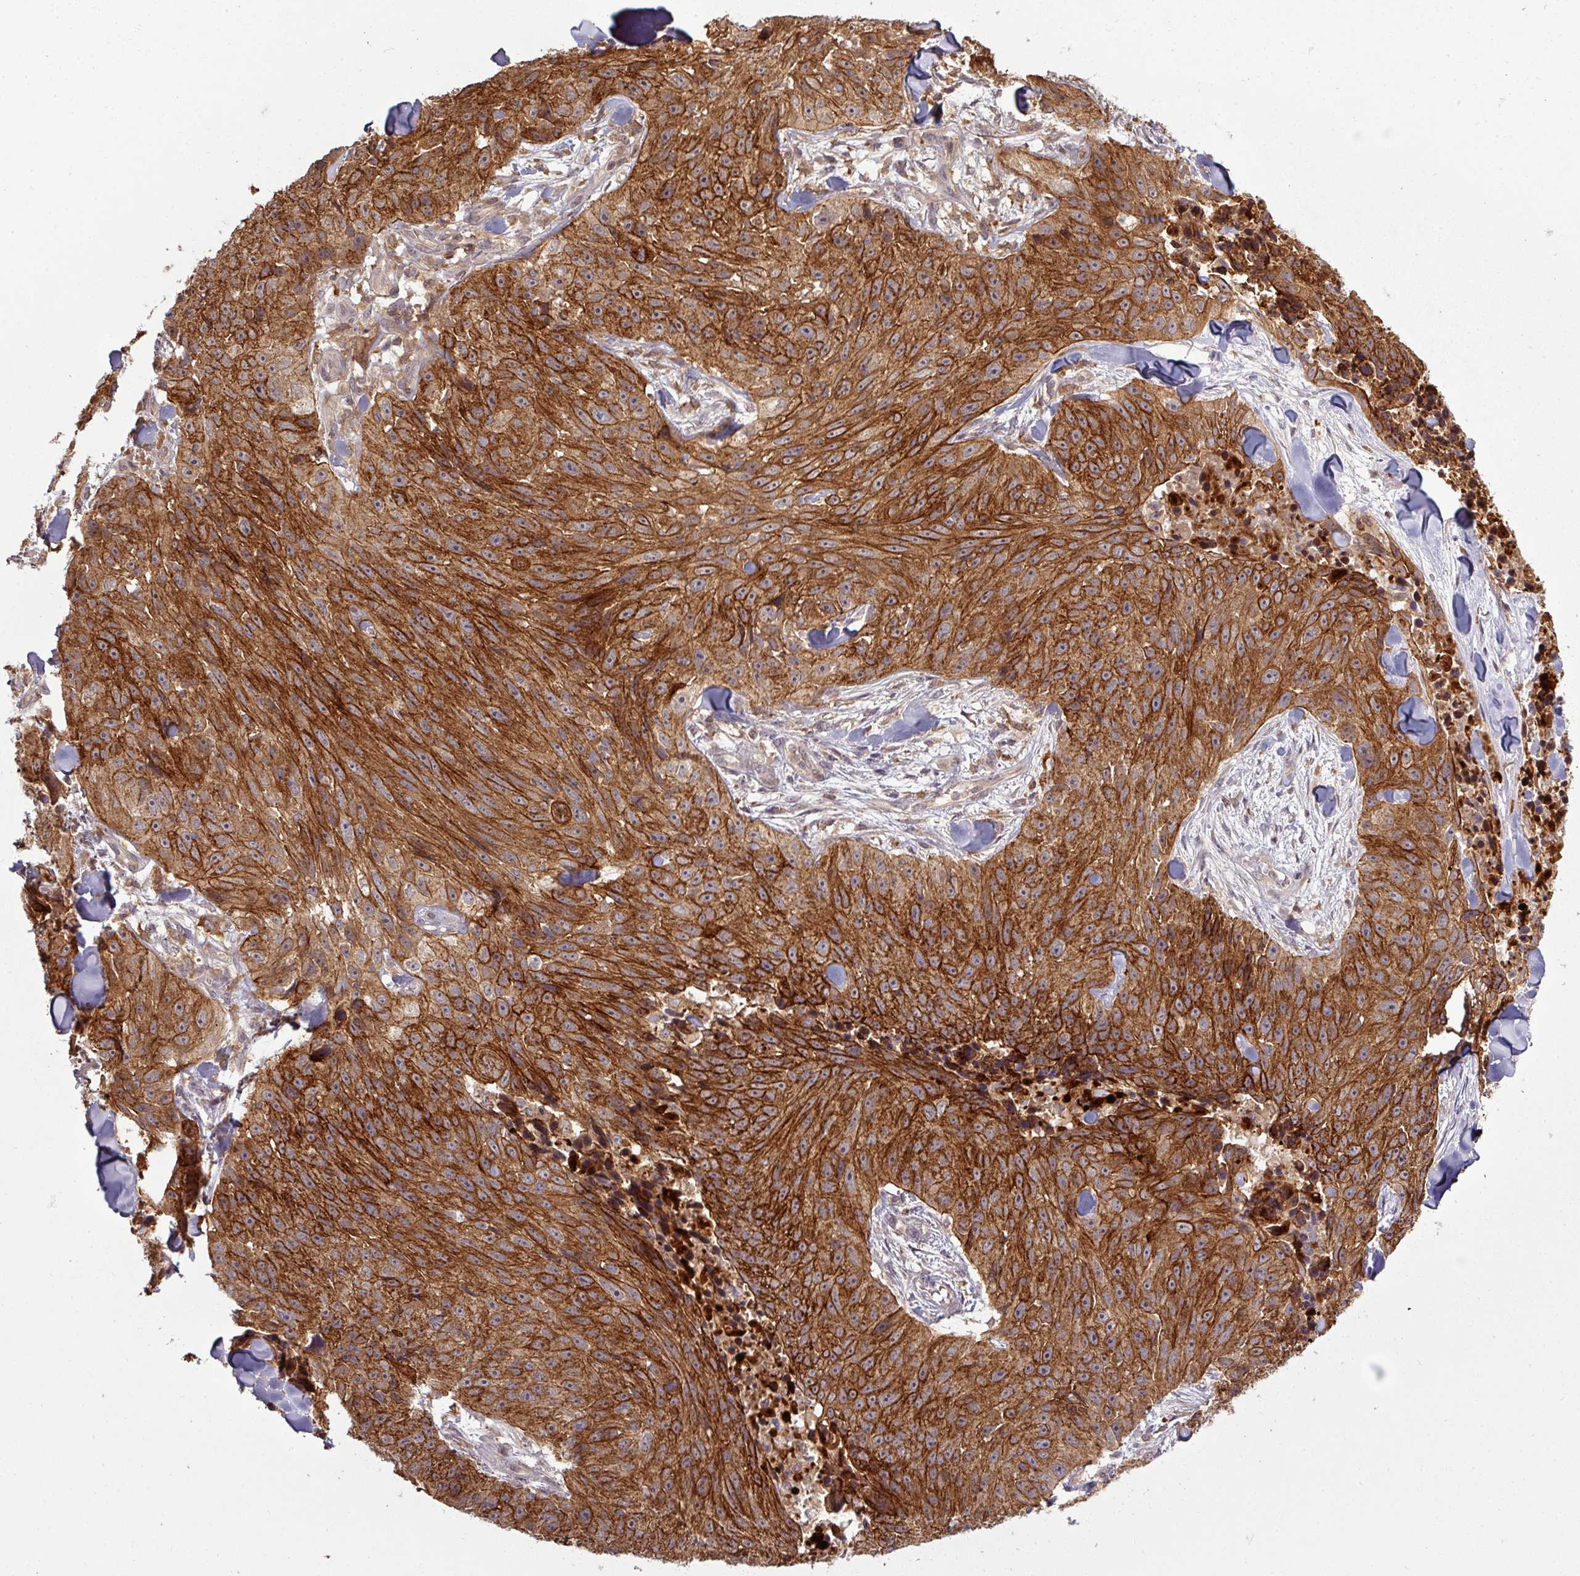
{"staining": {"intensity": "strong", "quantity": ">75%", "location": "cytoplasmic/membranous"}, "tissue": "skin cancer", "cell_type": "Tumor cells", "image_type": "cancer", "snomed": [{"axis": "morphology", "description": "Squamous cell carcinoma, NOS"}, {"axis": "topography", "description": "Skin"}], "caption": "Skin cancer was stained to show a protein in brown. There is high levels of strong cytoplasmic/membranous expression in about >75% of tumor cells. The staining is performed using DAB brown chromogen to label protein expression. The nuclei are counter-stained blue using hematoxylin.", "gene": "TUSC3", "patient": {"sex": "female", "age": 87}}